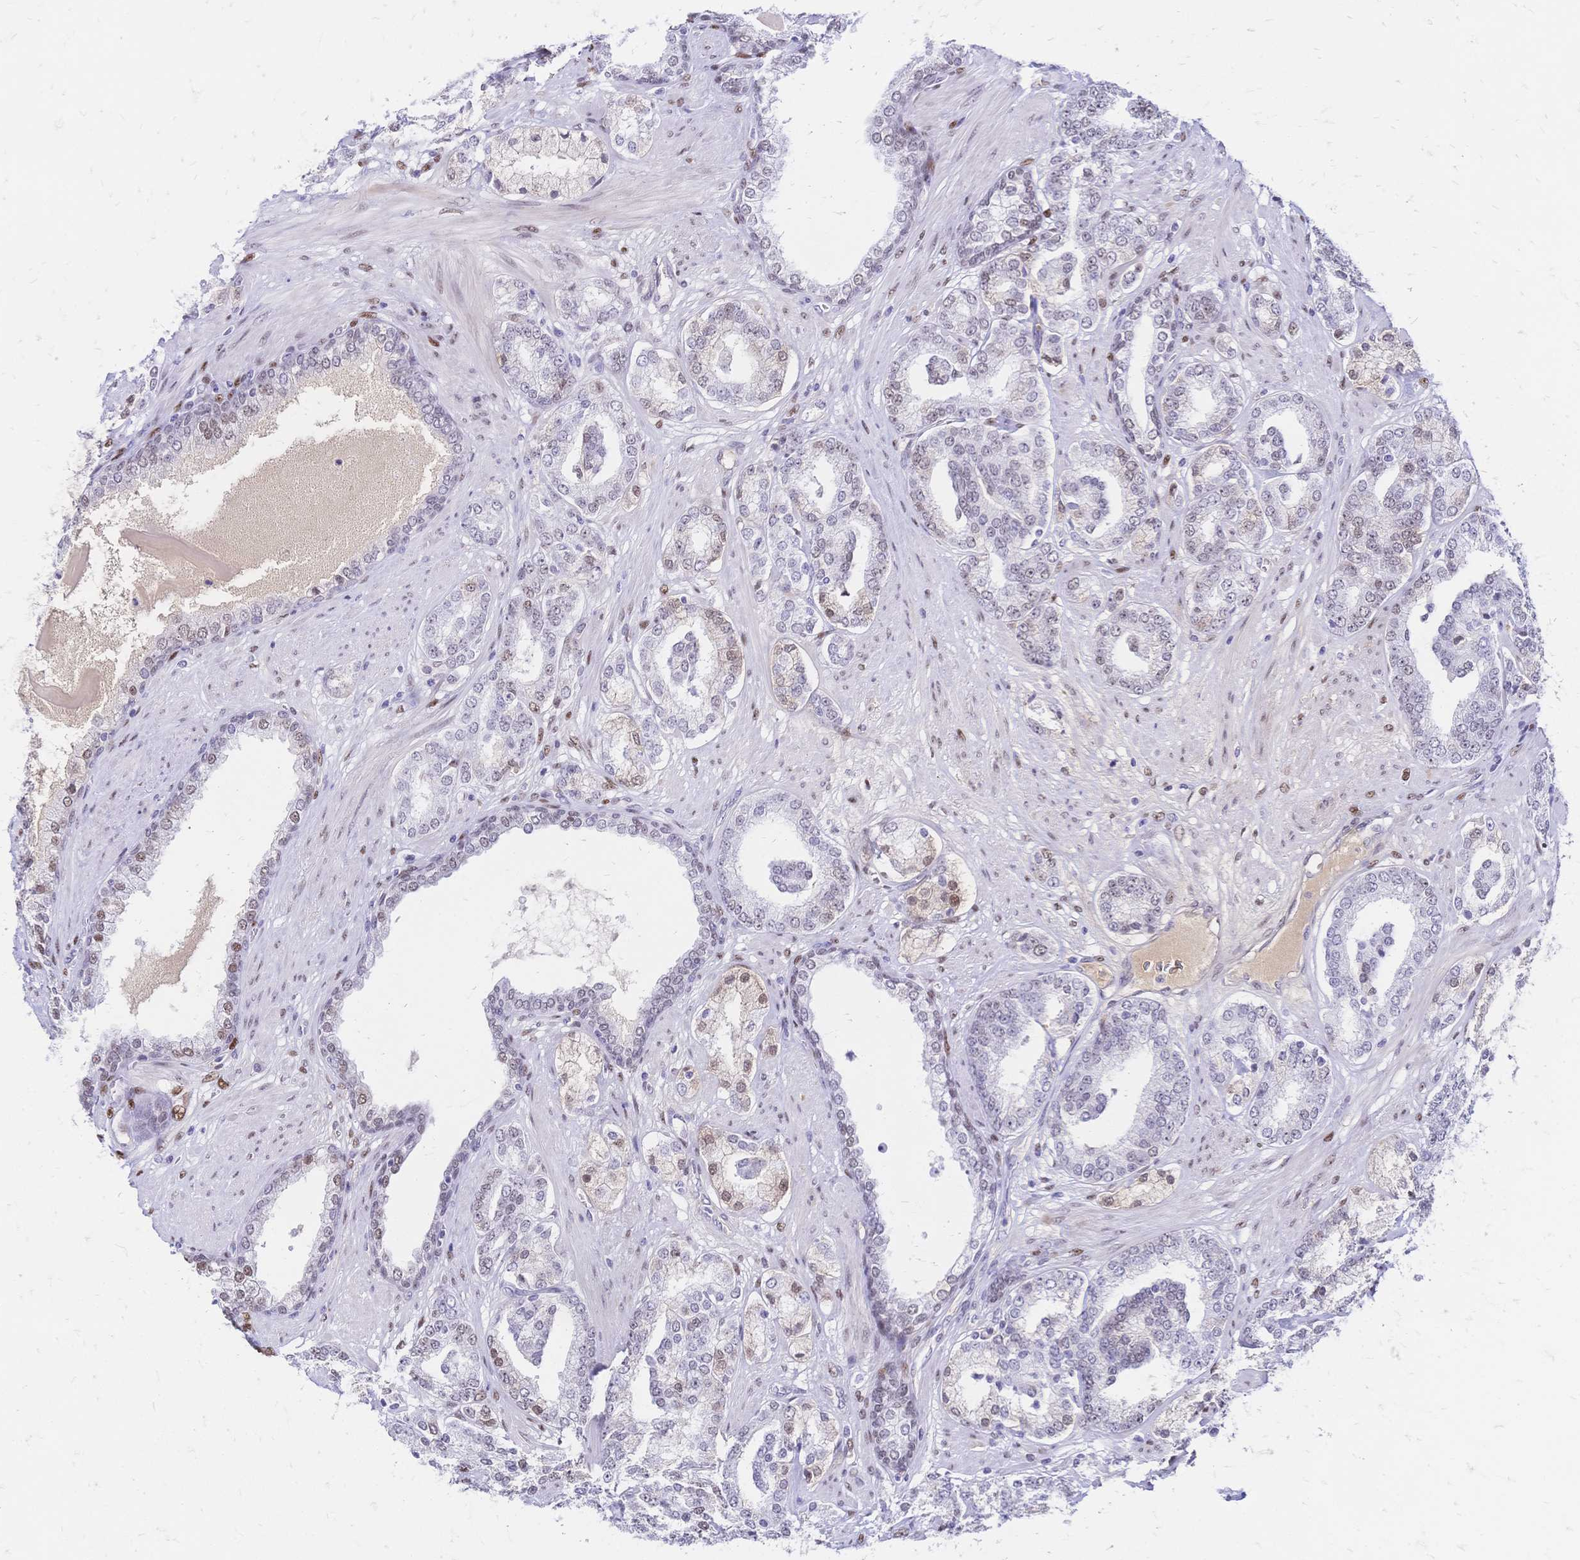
{"staining": {"intensity": "moderate", "quantity": "25%-75%", "location": "nuclear"}, "tissue": "prostate cancer", "cell_type": "Tumor cells", "image_type": "cancer", "snomed": [{"axis": "morphology", "description": "Adenocarcinoma, High grade"}, {"axis": "topography", "description": "Prostate"}], "caption": "Tumor cells reveal moderate nuclear expression in about 25%-75% of cells in prostate high-grade adenocarcinoma.", "gene": "NFIC", "patient": {"sex": "male", "age": 62}}